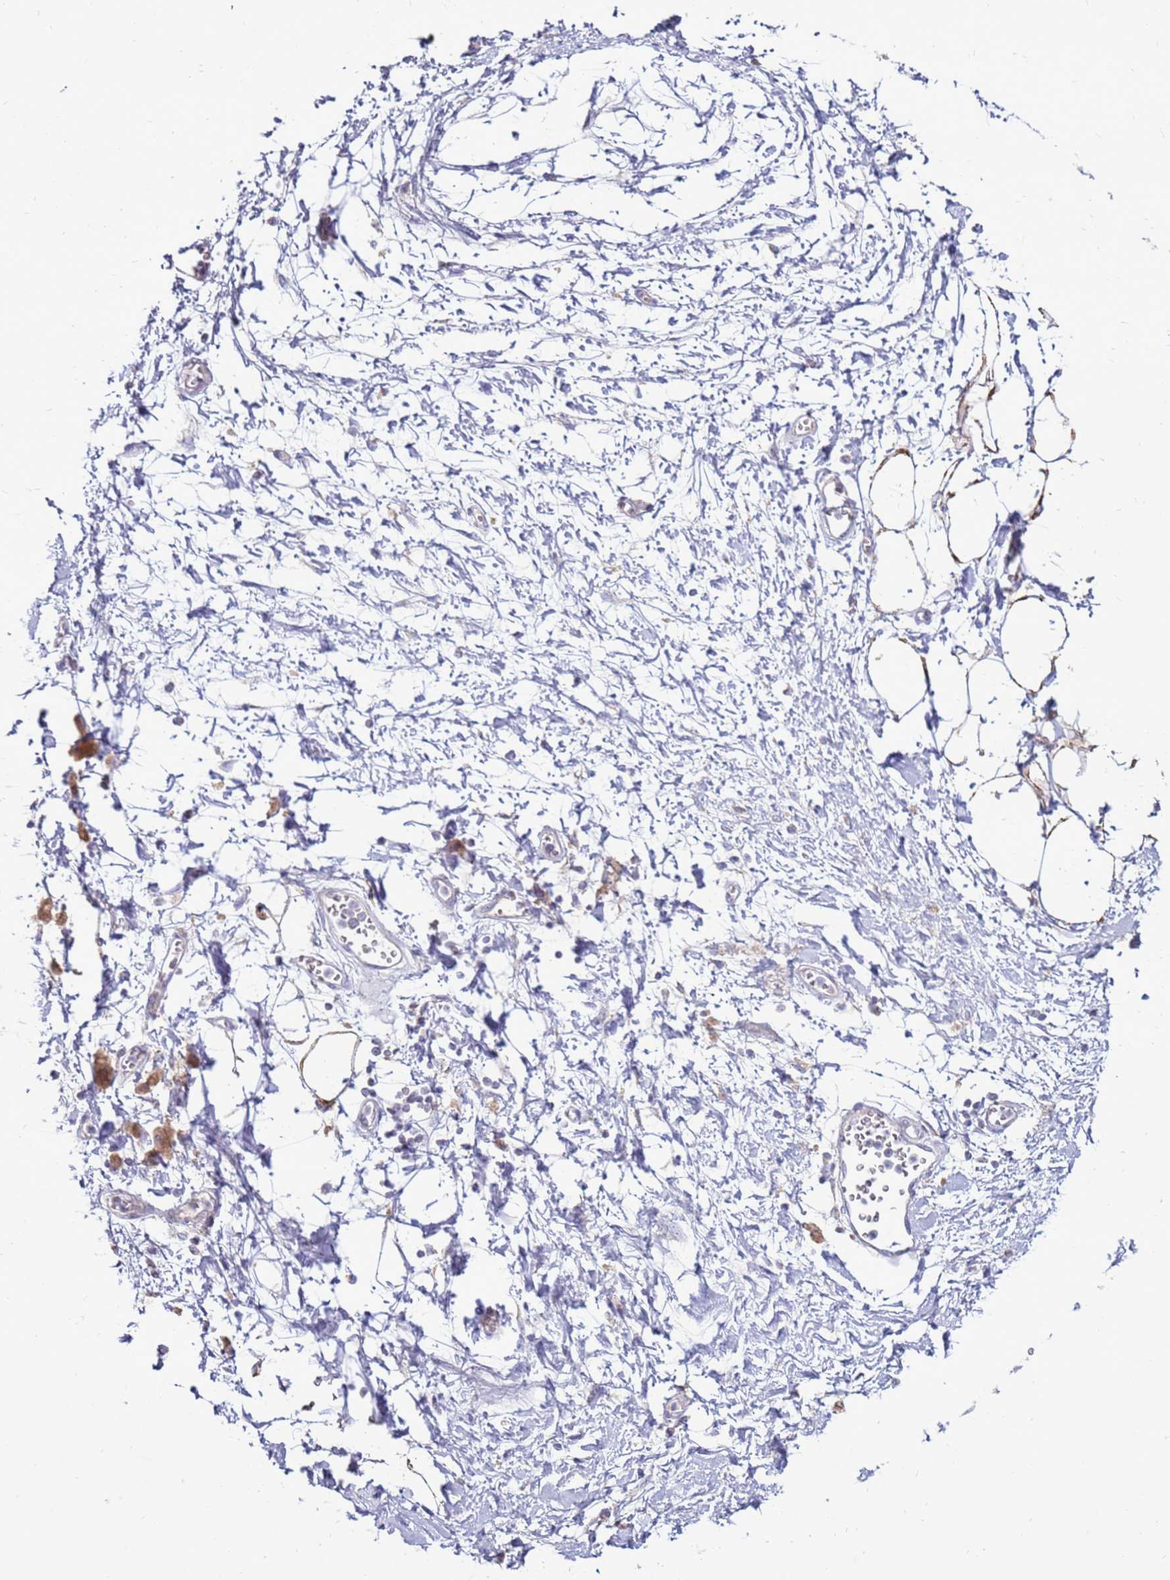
{"staining": {"intensity": "negative", "quantity": "none", "location": "none"}, "tissue": "adipose tissue", "cell_type": "Adipocytes", "image_type": "normal", "snomed": [{"axis": "morphology", "description": "Normal tissue, NOS"}, {"axis": "morphology", "description": "Adenocarcinoma, NOS"}, {"axis": "topography", "description": "Pancreas"}, {"axis": "topography", "description": "Peripheral nerve tissue"}], "caption": "This is a image of immunohistochemistry staining of normal adipose tissue, which shows no positivity in adipocytes. The staining is performed using DAB brown chromogen with nuclei counter-stained in using hematoxylin.", "gene": "TRAPPC4", "patient": {"sex": "male", "age": 59}}